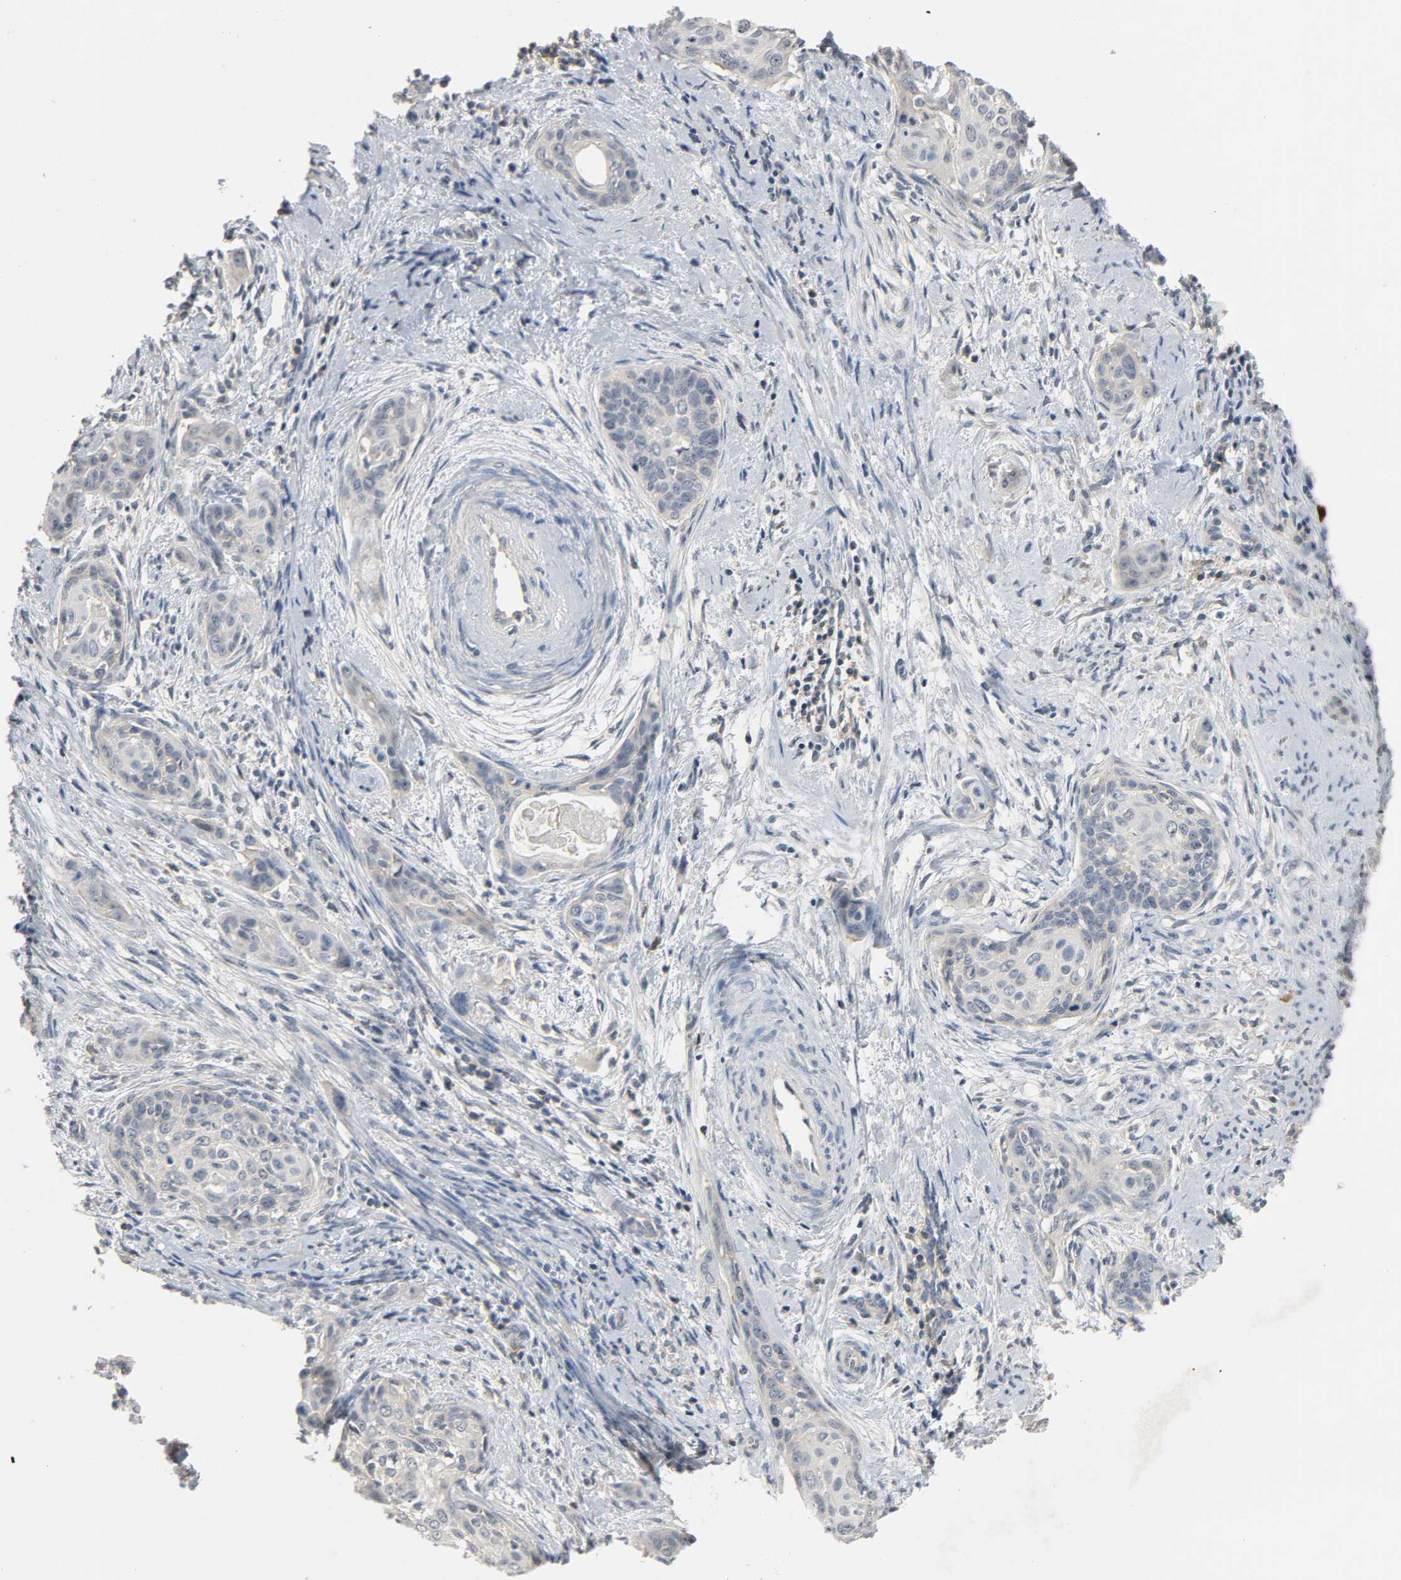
{"staining": {"intensity": "negative", "quantity": "none", "location": "none"}, "tissue": "cervical cancer", "cell_type": "Tumor cells", "image_type": "cancer", "snomed": [{"axis": "morphology", "description": "Squamous cell carcinoma, NOS"}, {"axis": "topography", "description": "Cervix"}], "caption": "Histopathology image shows no protein expression in tumor cells of cervical cancer (squamous cell carcinoma) tissue.", "gene": "CD4", "patient": {"sex": "female", "age": 33}}